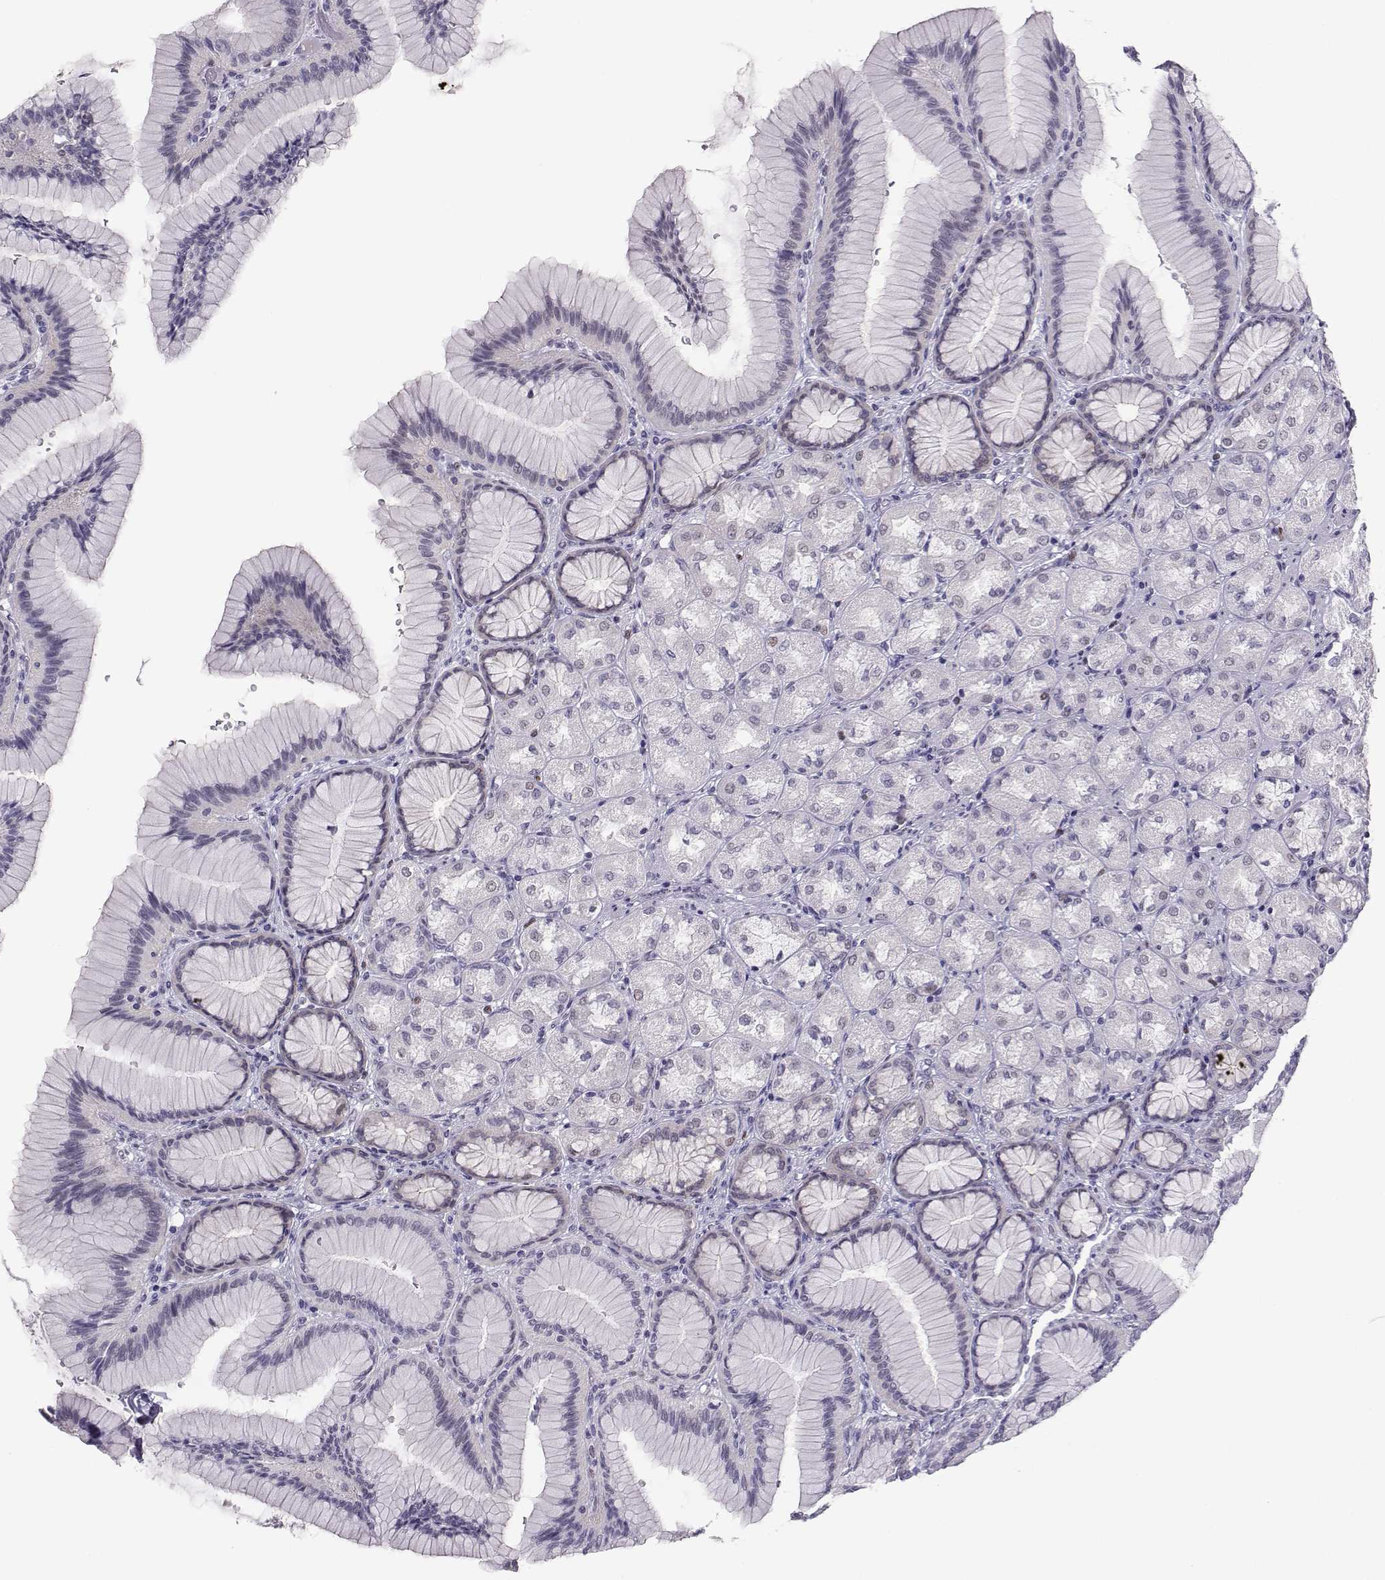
{"staining": {"intensity": "negative", "quantity": "none", "location": "none"}, "tissue": "stomach", "cell_type": "Glandular cells", "image_type": "normal", "snomed": [{"axis": "morphology", "description": "Normal tissue, NOS"}, {"axis": "morphology", "description": "Adenocarcinoma, NOS"}, {"axis": "morphology", "description": "Adenocarcinoma, High grade"}, {"axis": "topography", "description": "Stomach, upper"}, {"axis": "topography", "description": "Stomach"}], "caption": "The micrograph reveals no significant staining in glandular cells of stomach. (DAB (3,3'-diaminobenzidine) IHC with hematoxylin counter stain).", "gene": "TEDC2", "patient": {"sex": "female", "age": 65}}